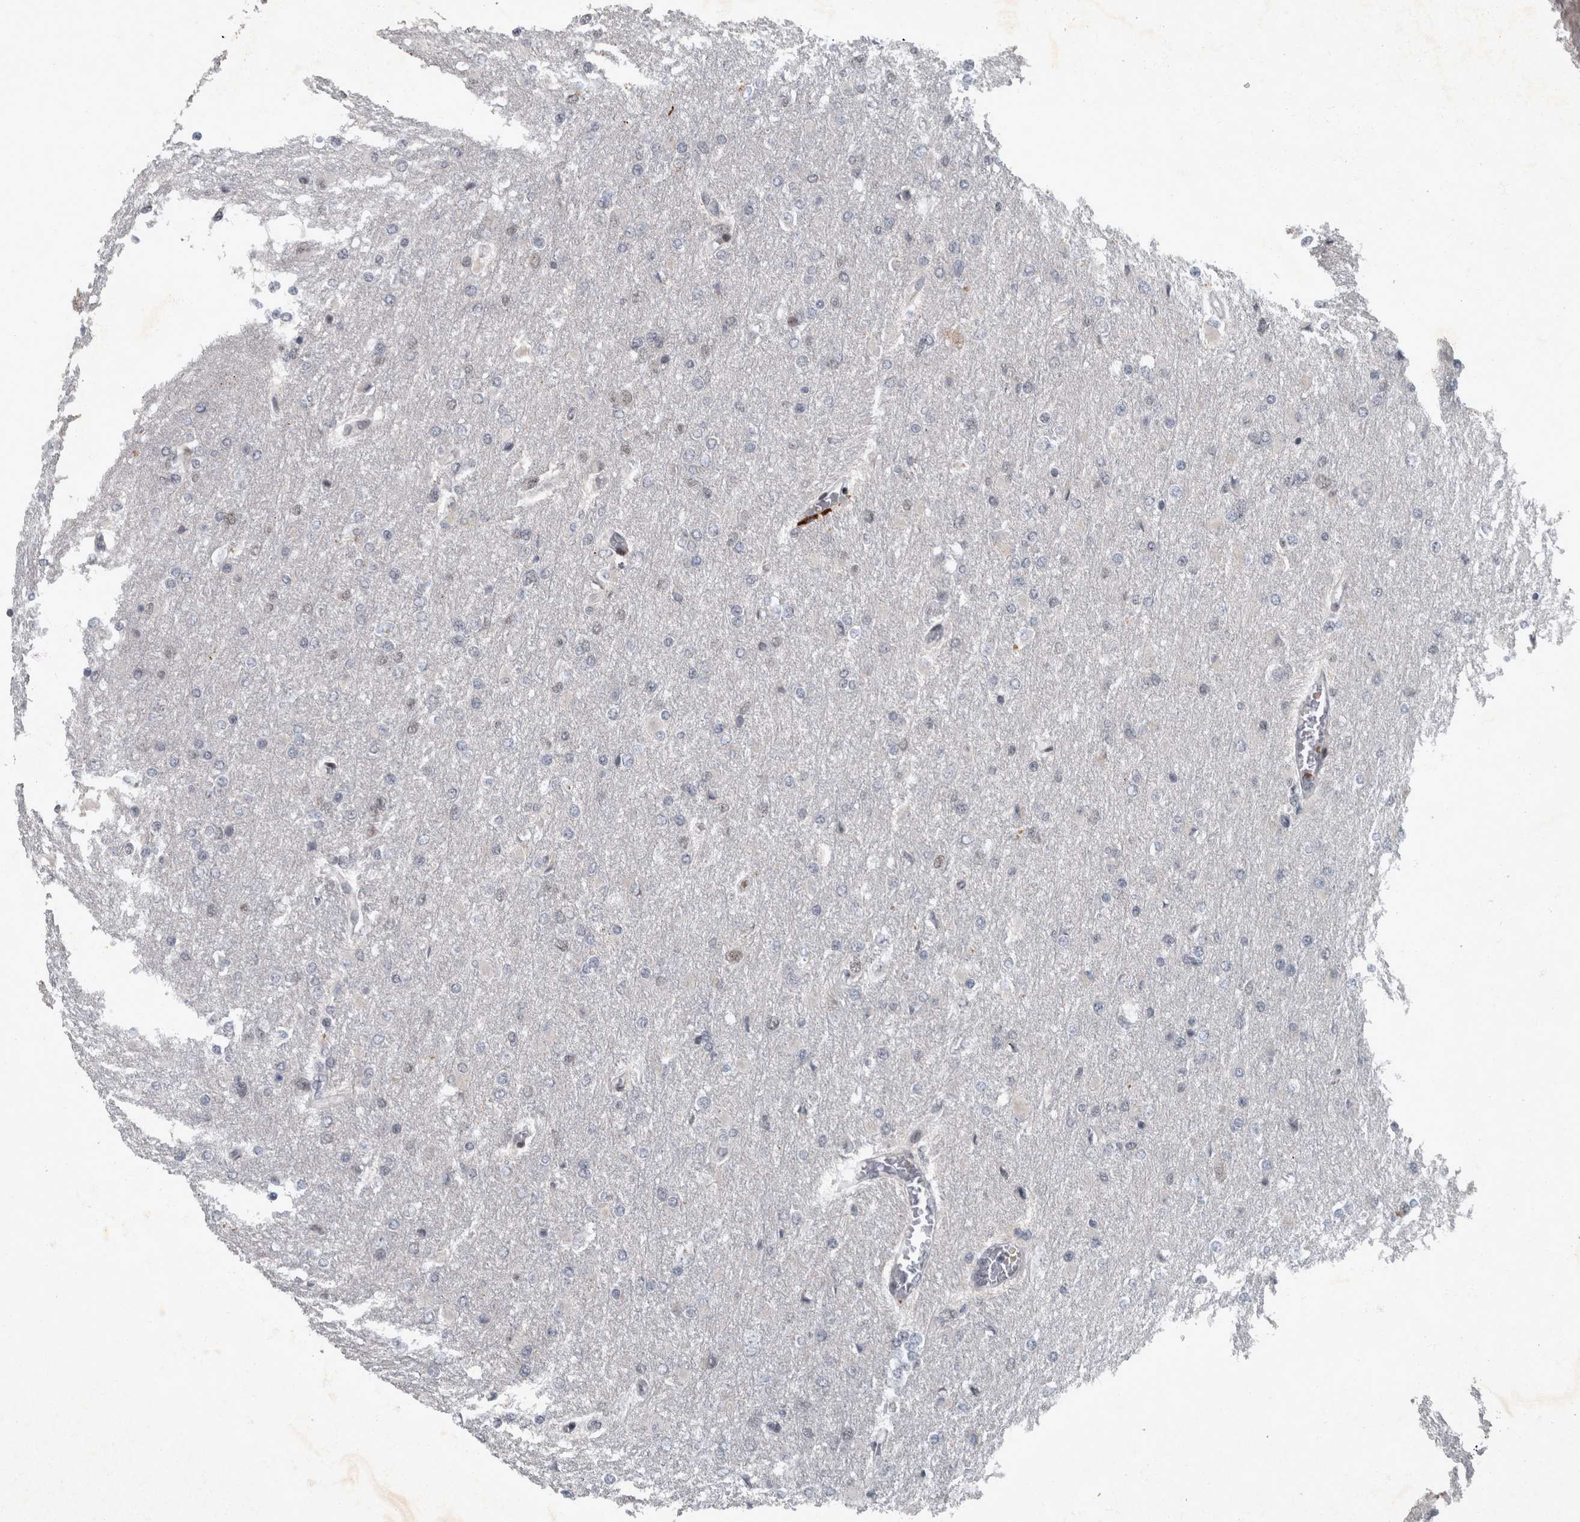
{"staining": {"intensity": "negative", "quantity": "none", "location": "none"}, "tissue": "glioma", "cell_type": "Tumor cells", "image_type": "cancer", "snomed": [{"axis": "morphology", "description": "Glioma, malignant, High grade"}, {"axis": "topography", "description": "Cerebral cortex"}], "caption": "Image shows no protein positivity in tumor cells of high-grade glioma (malignant) tissue. Nuclei are stained in blue.", "gene": "WDR33", "patient": {"sex": "female", "age": 36}}